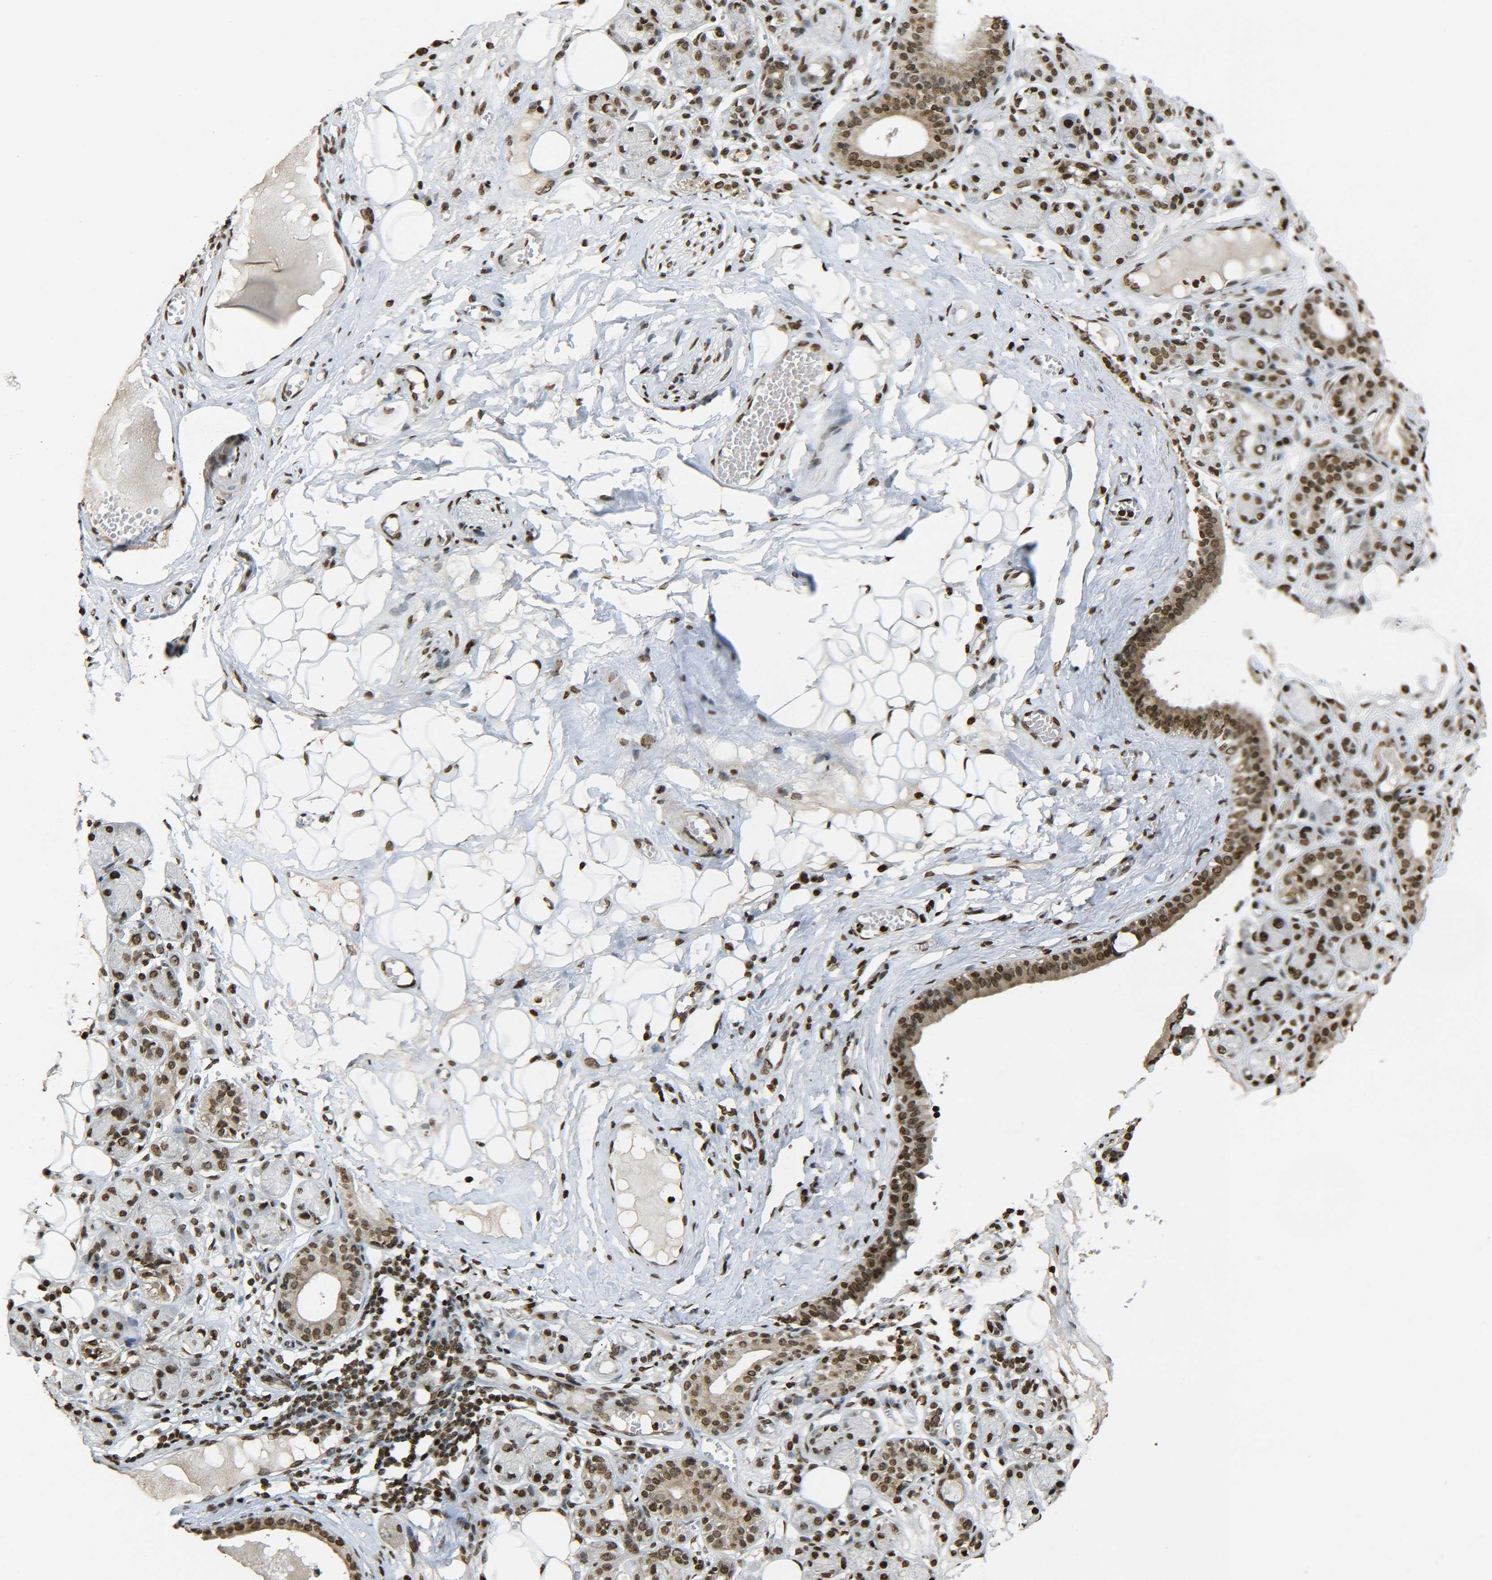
{"staining": {"intensity": "moderate", "quantity": ">75%", "location": "cytoplasmic/membranous,nuclear"}, "tissue": "adipose tissue", "cell_type": "Adipocytes", "image_type": "normal", "snomed": [{"axis": "morphology", "description": "Normal tissue, NOS"}, {"axis": "morphology", "description": "Inflammation, NOS"}, {"axis": "topography", "description": "Salivary gland"}, {"axis": "topography", "description": "Peripheral nerve tissue"}], "caption": "Human adipose tissue stained with a brown dye exhibits moderate cytoplasmic/membranous,nuclear positive expression in about >75% of adipocytes.", "gene": "H4C16", "patient": {"sex": "female", "age": 75}}